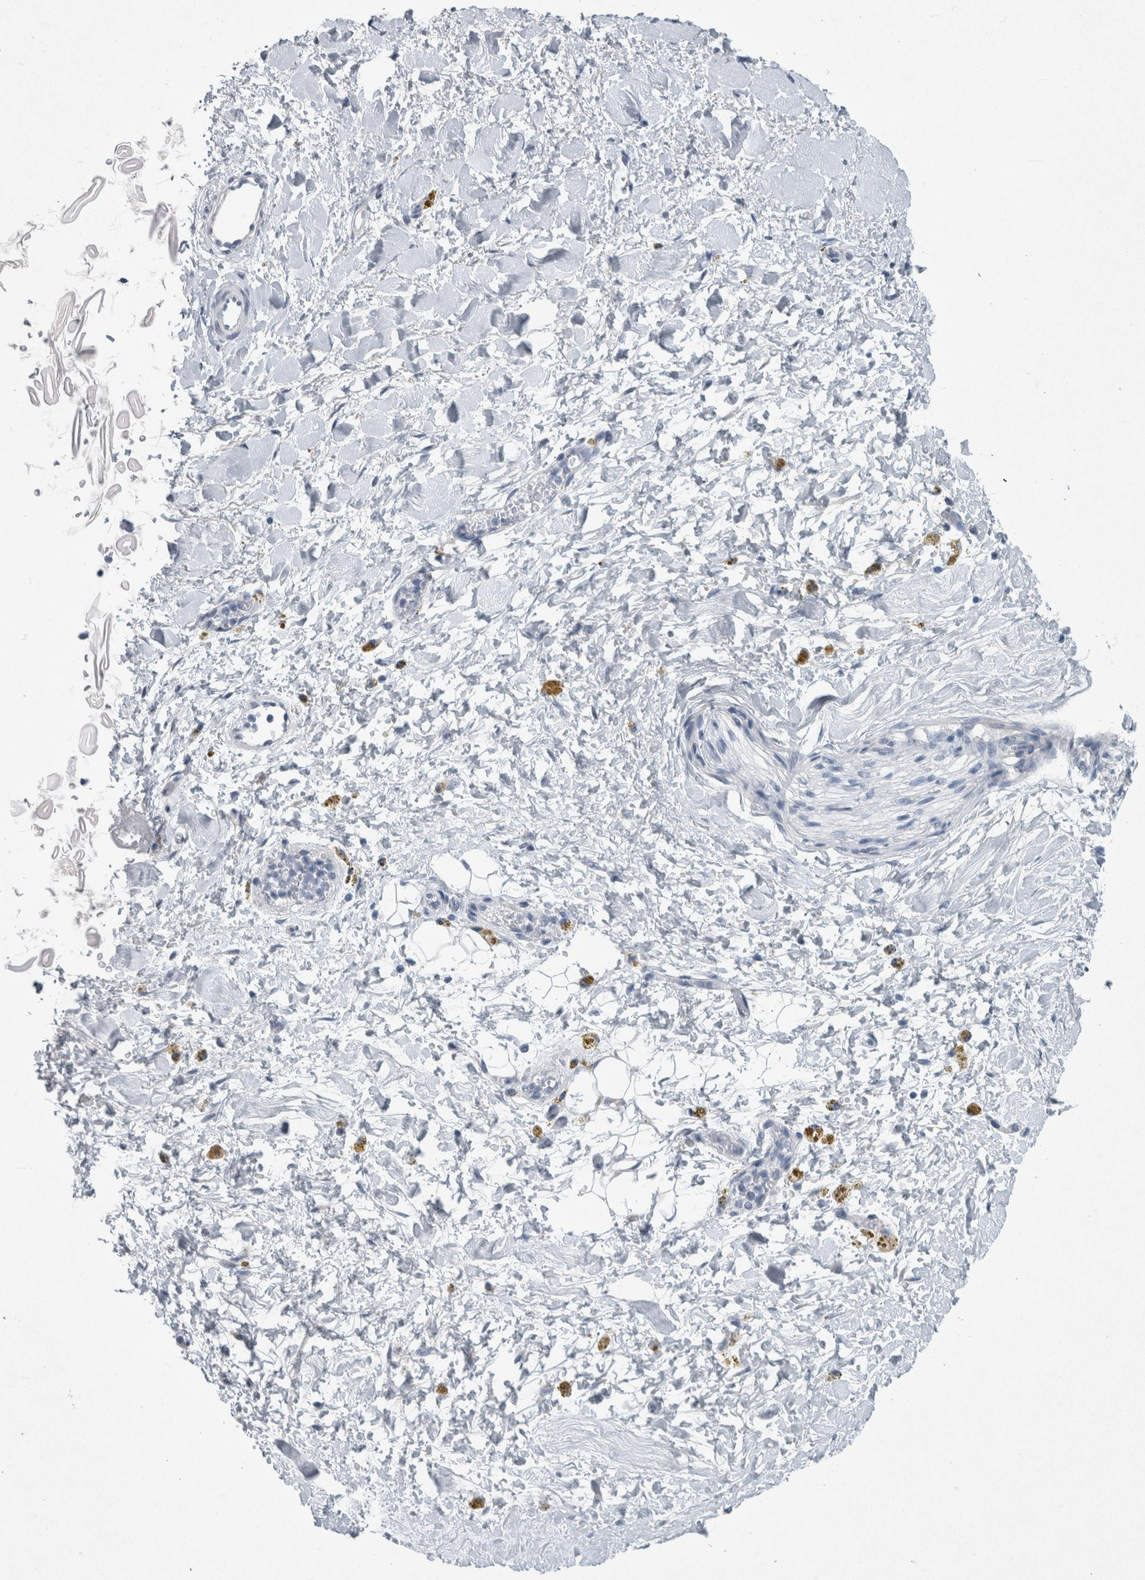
{"staining": {"intensity": "negative", "quantity": "none", "location": "none"}, "tissue": "adipose tissue", "cell_type": "Adipocytes", "image_type": "normal", "snomed": [{"axis": "morphology", "description": "Normal tissue, NOS"}, {"axis": "topography", "description": "Kidney"}, {"axis": "topography", "description": "Peripheral nerve tissue"}], "caption": "DAB (3,3'-diaminobenzidine) immunohistochemical staining of normal human adipose tissue demonstrates no significant staining in adipocytes.", "gene": "FAM83H", "patient": {"sex": "male", "age": 7}}